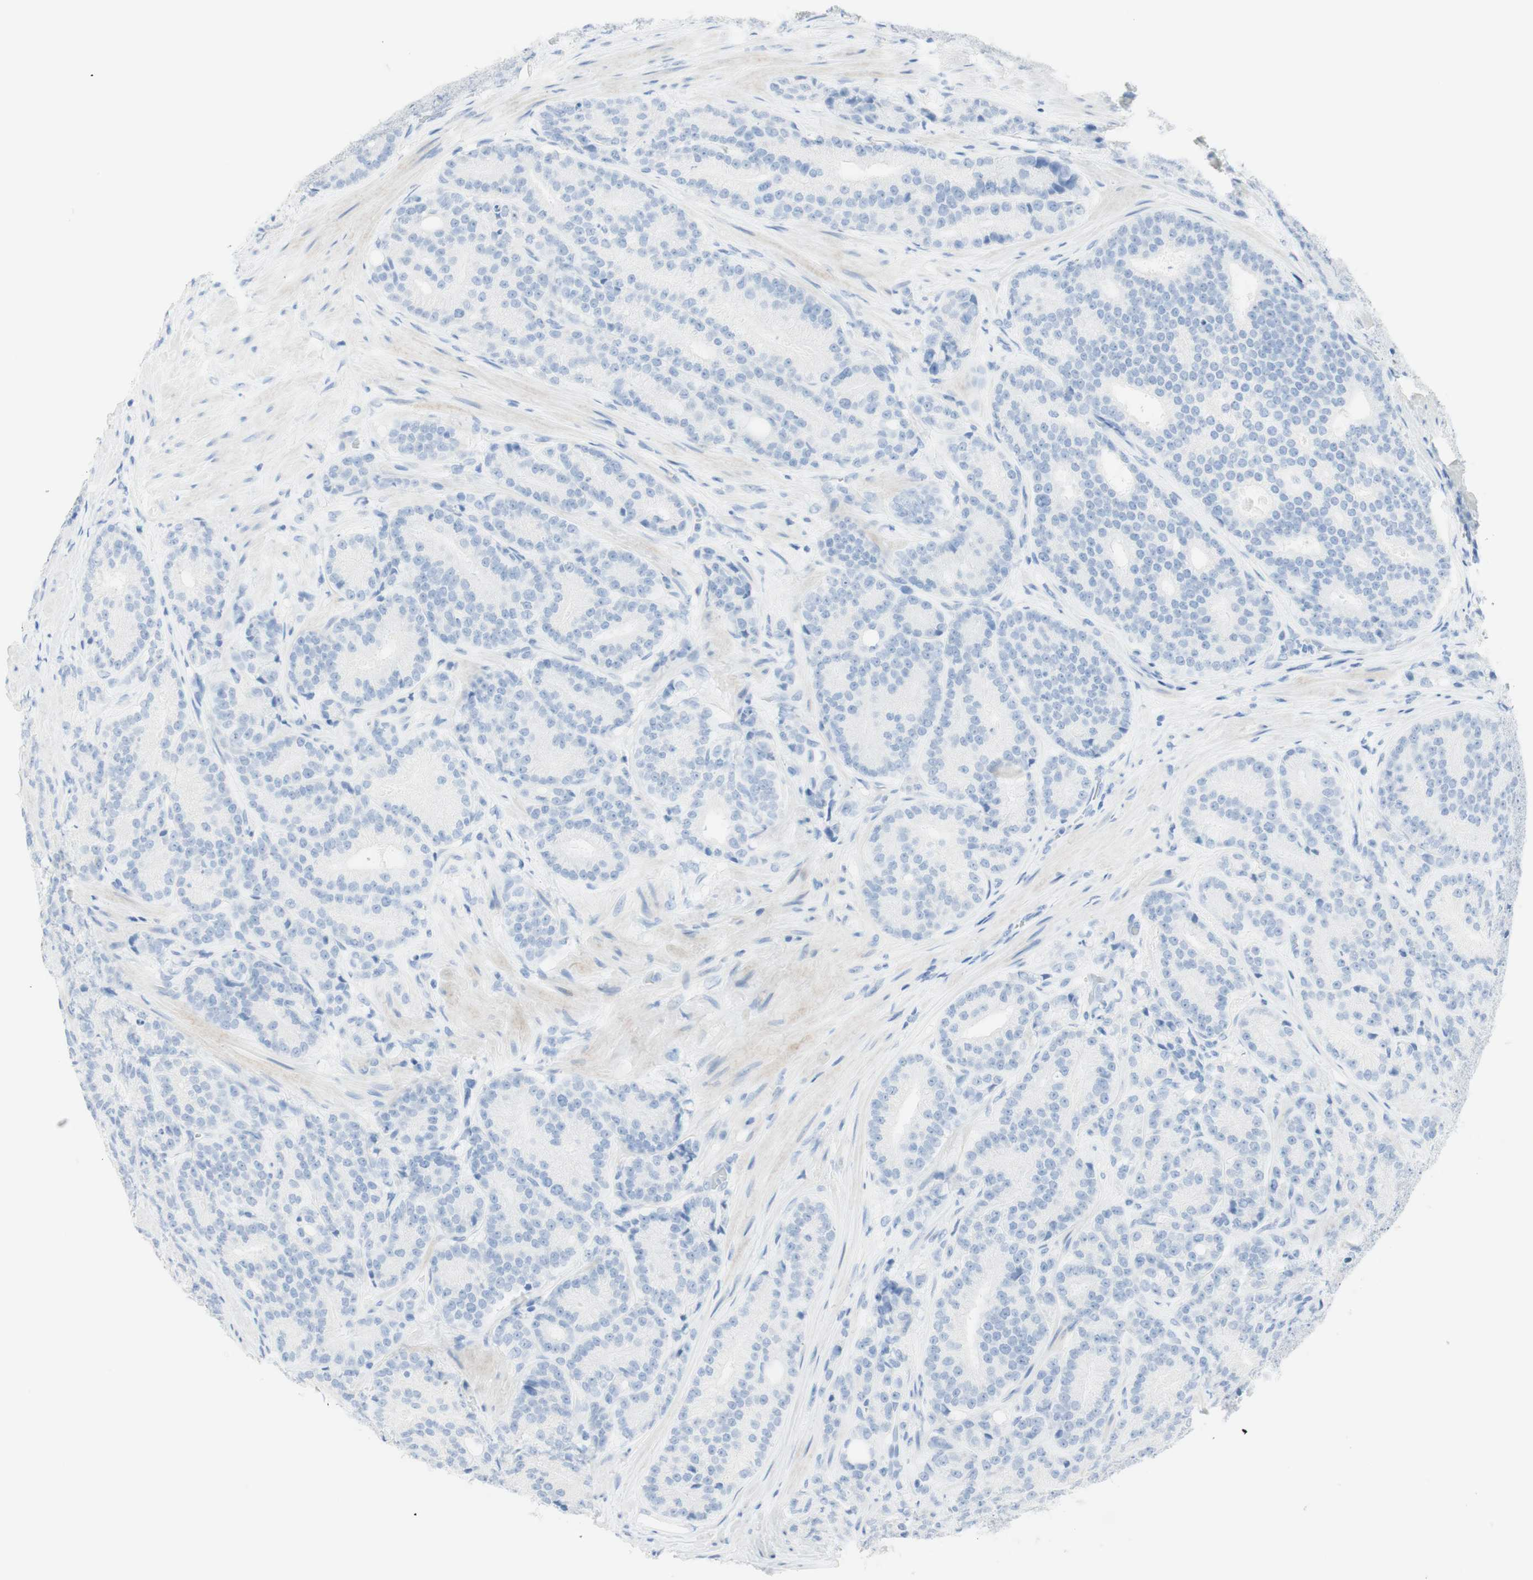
{"staining": {"intensity": "negative", "quantity": "none", "location": "none"}, "tissue": "prostate cancer", "cell_type": "Tumor cells", "image_type": "cancer", "snomed": [{"axis": "morphology", "description": "Adenocarcinoma, High grade"}, {"axis": "topography", "description": "Prostate"}], "caption": "A micrograph of prostate cancer (high-grade adenocarcinoma) stained for a protein demonstrates no brown staining in tumor cells.", "gene": "TPO", "patient": {"sex": "male", "age": 61}}